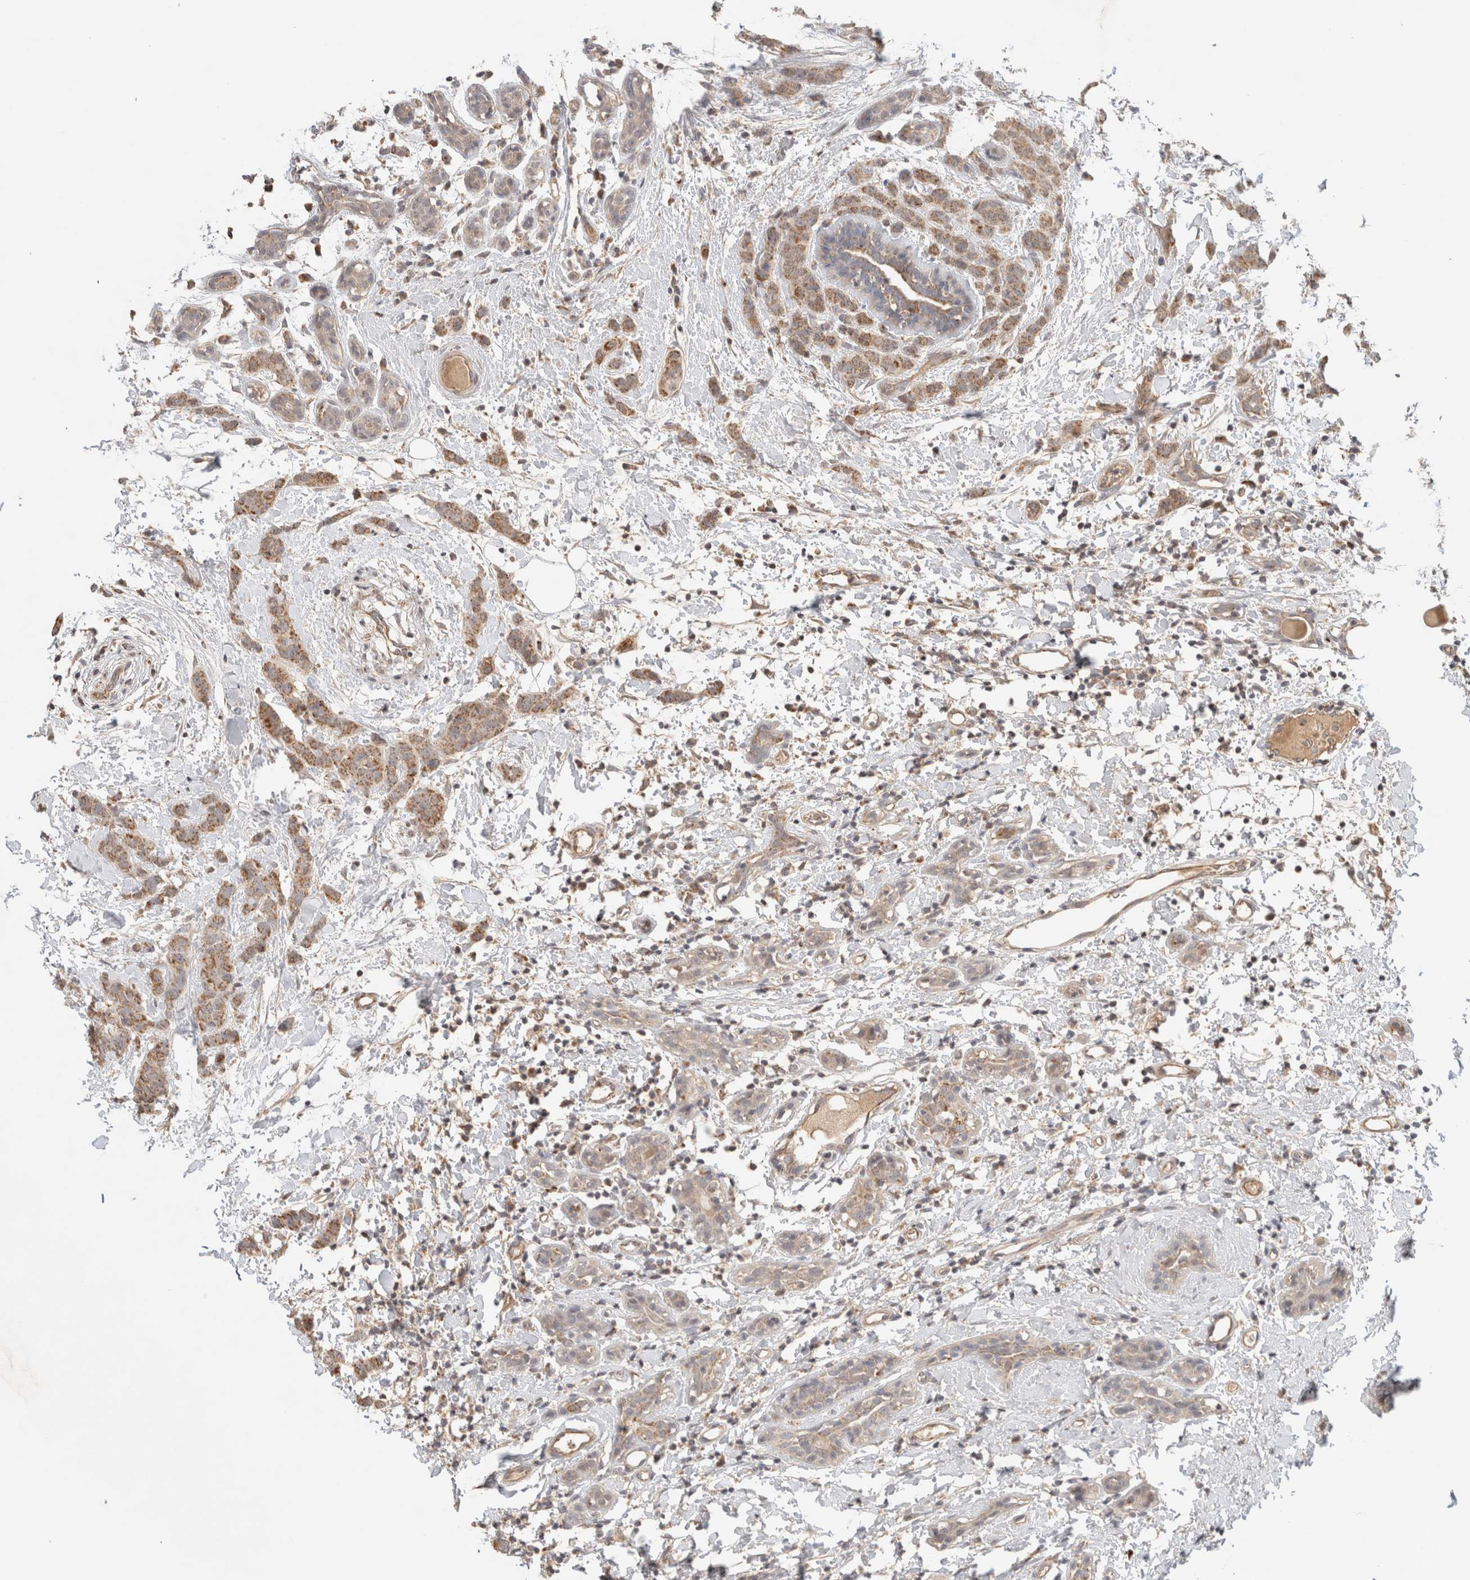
{"staining": {"intensity": "moderate", "quantity": ">75%", "location": "cytoplasmic/membranous"}, "tissue": "breast cancer", "cell_type": "Tumor cells", "image_type": "cancer", "snomed": [{"axis": "morphology", "description": "Normal tissue, NOS"}, {"axis": "morphology", "description": "Duct carcinoma"}, {"axis": "topography", "description": "Breast"}], "caption": "Protein staining exhibits moderate cytoplasmic/membranous positivity in approximately >75% of tumor cells in breast cancer. The protein of interest is shown in brown color, while the nuclei are stained blue.", "gene": "MRM3", "patient": {"sex": "female", "age": 40}}